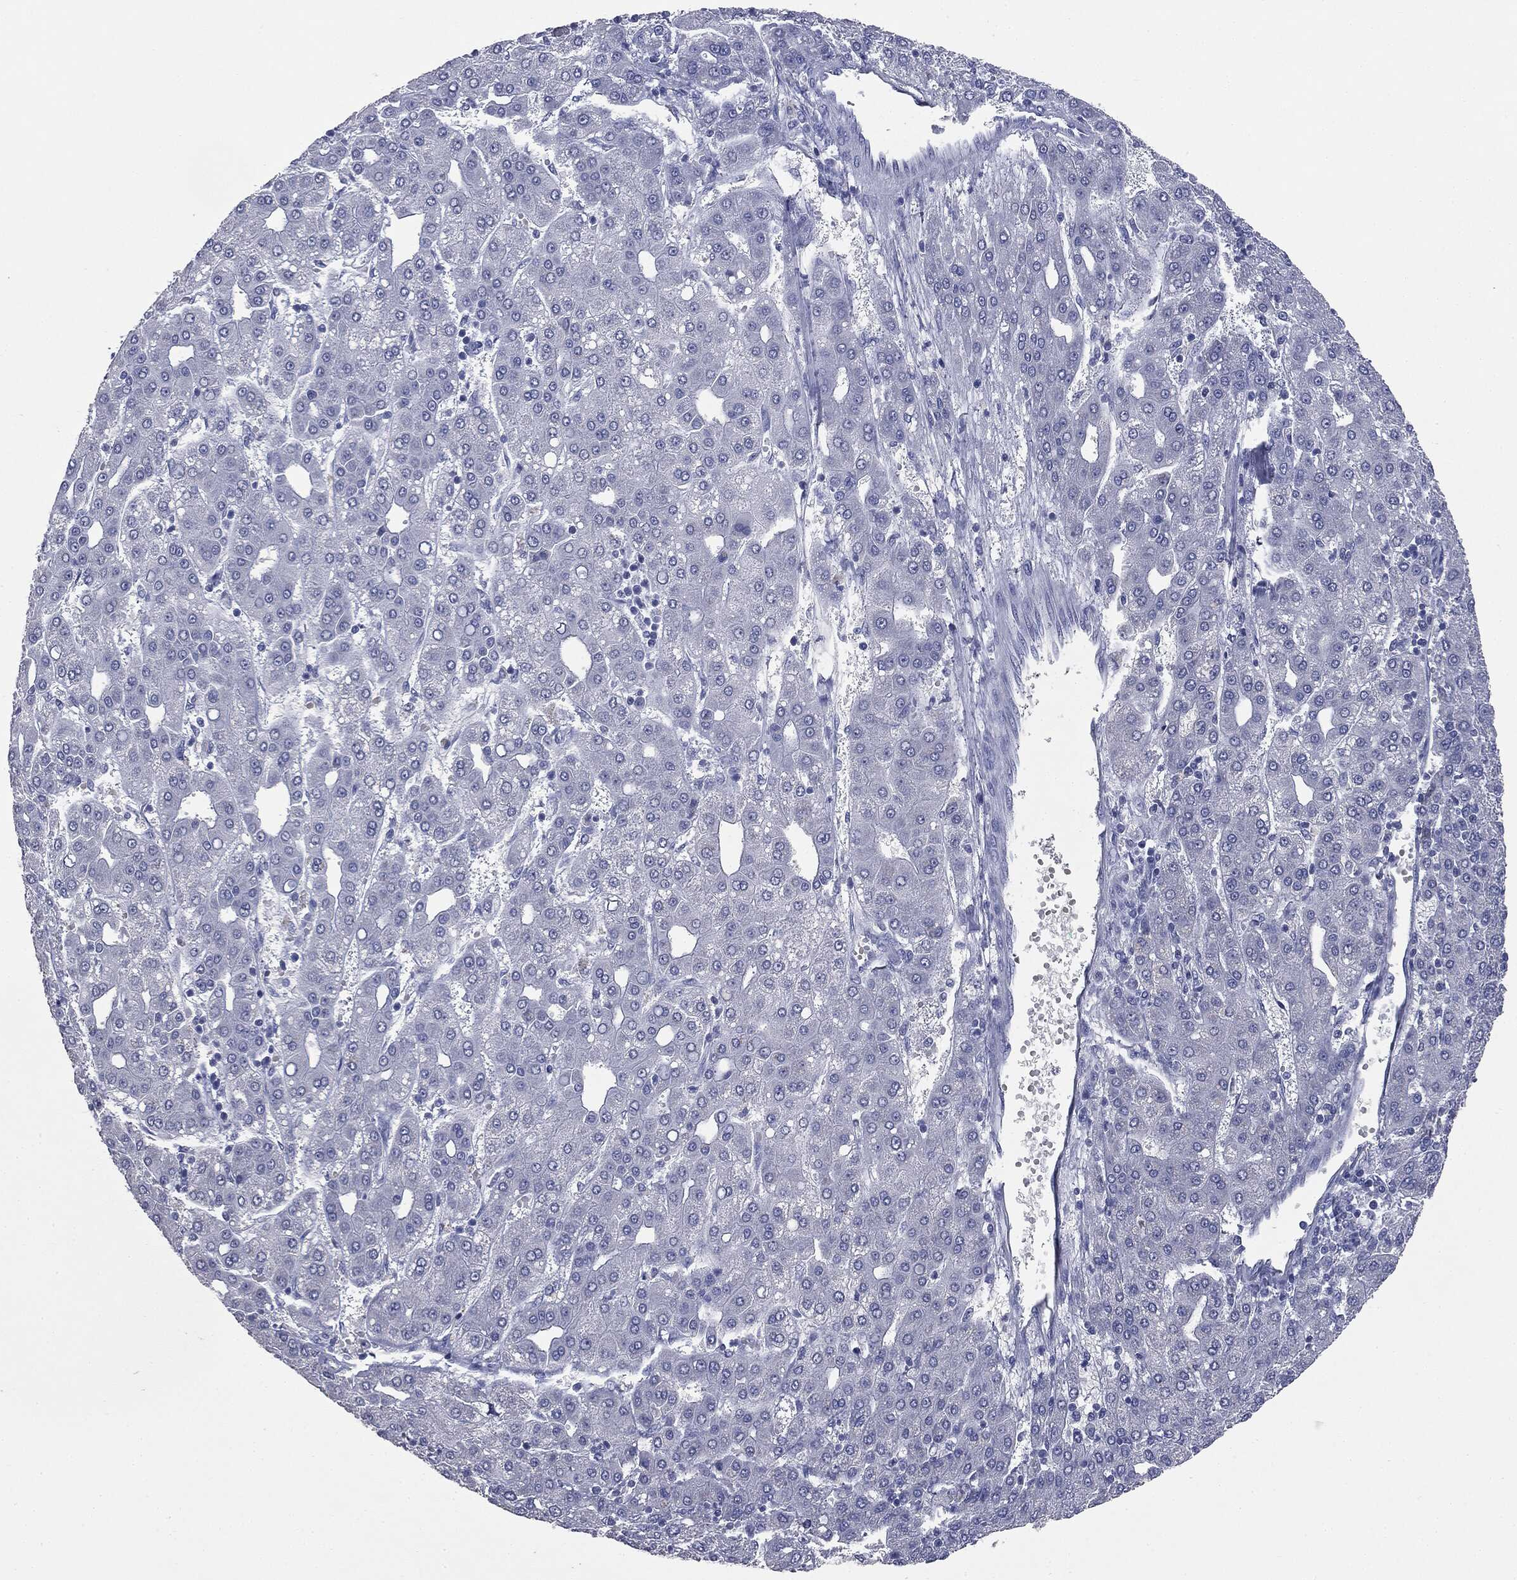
{"staining": {"intensity": "negative", "quantity": "none", "location": "none"}, "tissue": "liver cancer", "cell_type": "Tumor cells", "image_type": "cancer", "snomed": [{"axis": "morphology", "description": "Carcinoma, Hepatocellular, NOS"}, {"axis": "topography", "description": "Liver"}], "caption": "A high-resolution photomicrograph shows immunohistochemistry (IHC) staining of liver hepatocellular carcinoma, which demonstrates no significant staining in tumor cells.", "gene": "ATP2A1", "patient": {"sex": "male", "age": 65}}